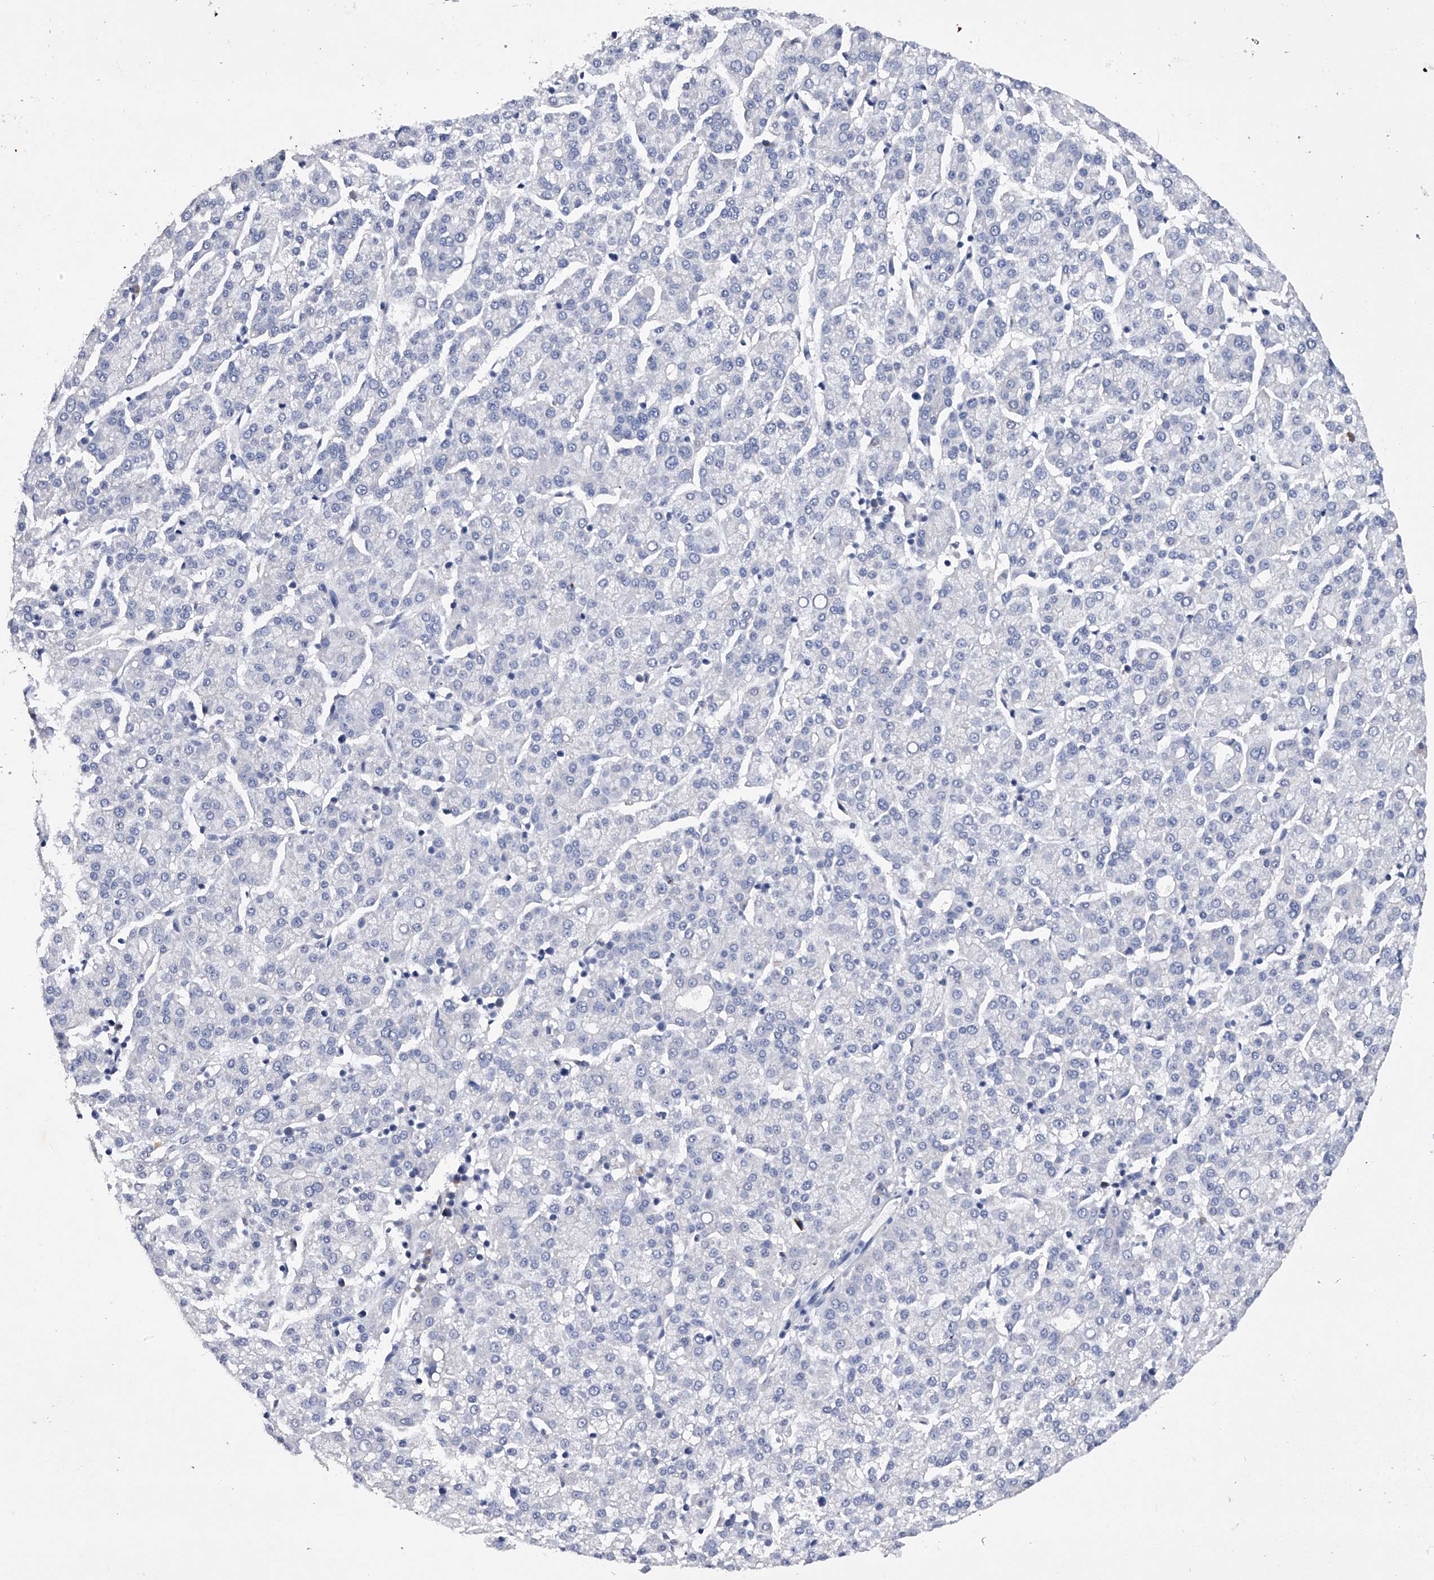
{"staining": {"intensity": "negative", "quantity": "none", "location": "none"}, "tissue": "liver cancer", "cell_type": "Tumor cells", "image_type": "cancer", "snomed": [{"axis": "morphology", "description": "Carcinoma, Hepatocellular, NOS"}, {"axis": "topography", "description": "Liver"}], "caption": "The micrograph exhibits no significant positivity in tumor cells of liver cancer (hepatocellular carcinoma).", "gene": "ASNS", "patient": {"sex": "female", "age": 58}}